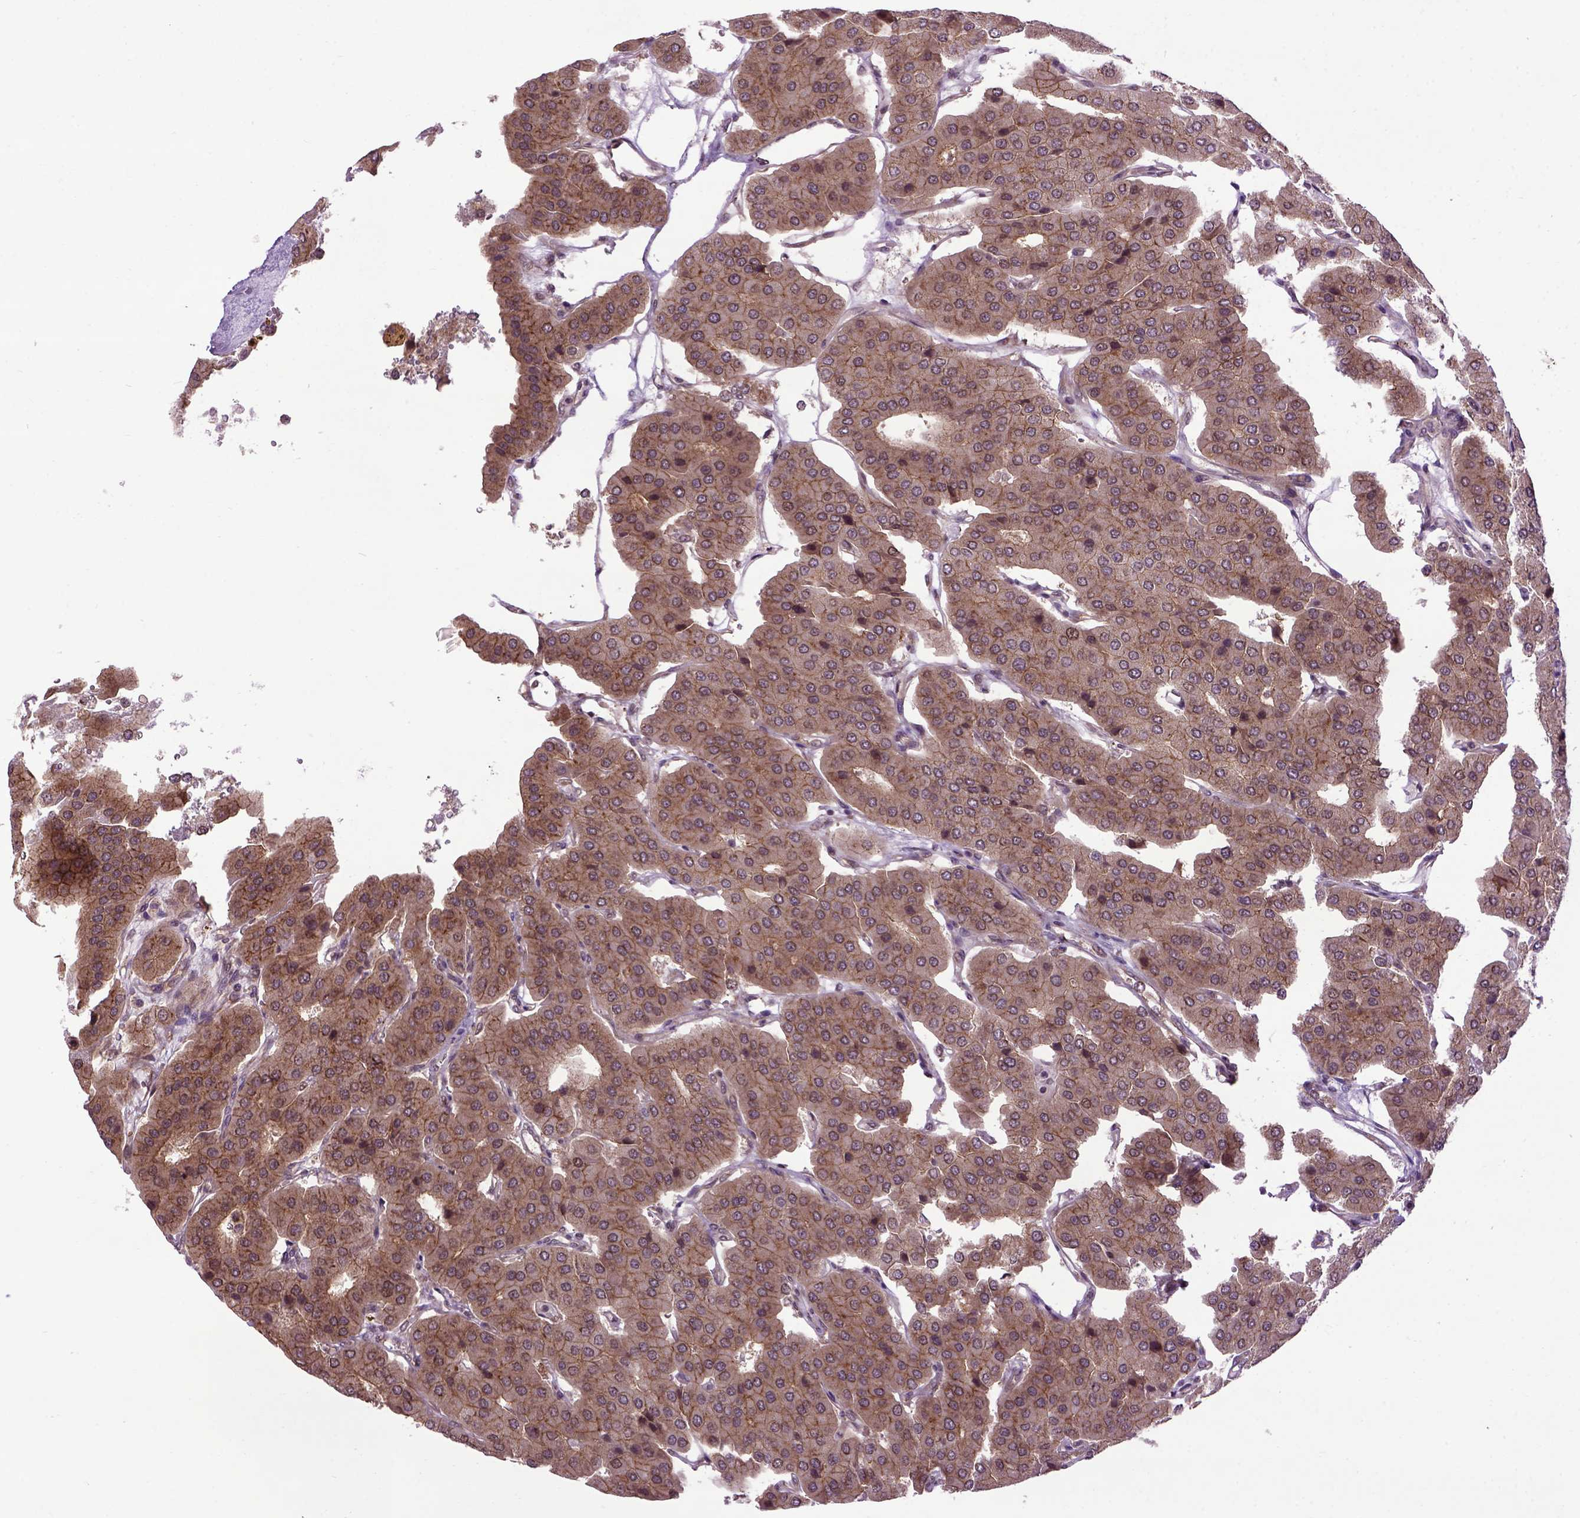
{"staining": {"intensity": "moderate", "quantity": ">75%", "location": "cytoplasmic/membranous"}, "tissue": "parathyroid gland", "cell_type": "Glandular cells", "image_type": "normal", "snomed": [{"axis": "morphology", "description": "Normal tissue, NOS"}, {"axis": "morphology", "description": "Adenoma, NOS"}, {"axis": "topography", "description": "Parathyroid gland"}], "caption": "Immunohistochemical staining of benign parathyroid gland reveals moderate cytoplasmic/membranous protein staining in about >75% of glandular cells. (DAB IHC with brightfield microscopy, high magnification).", "gene": "WDR48", "patient": {"sex": "female", "age": 86}}